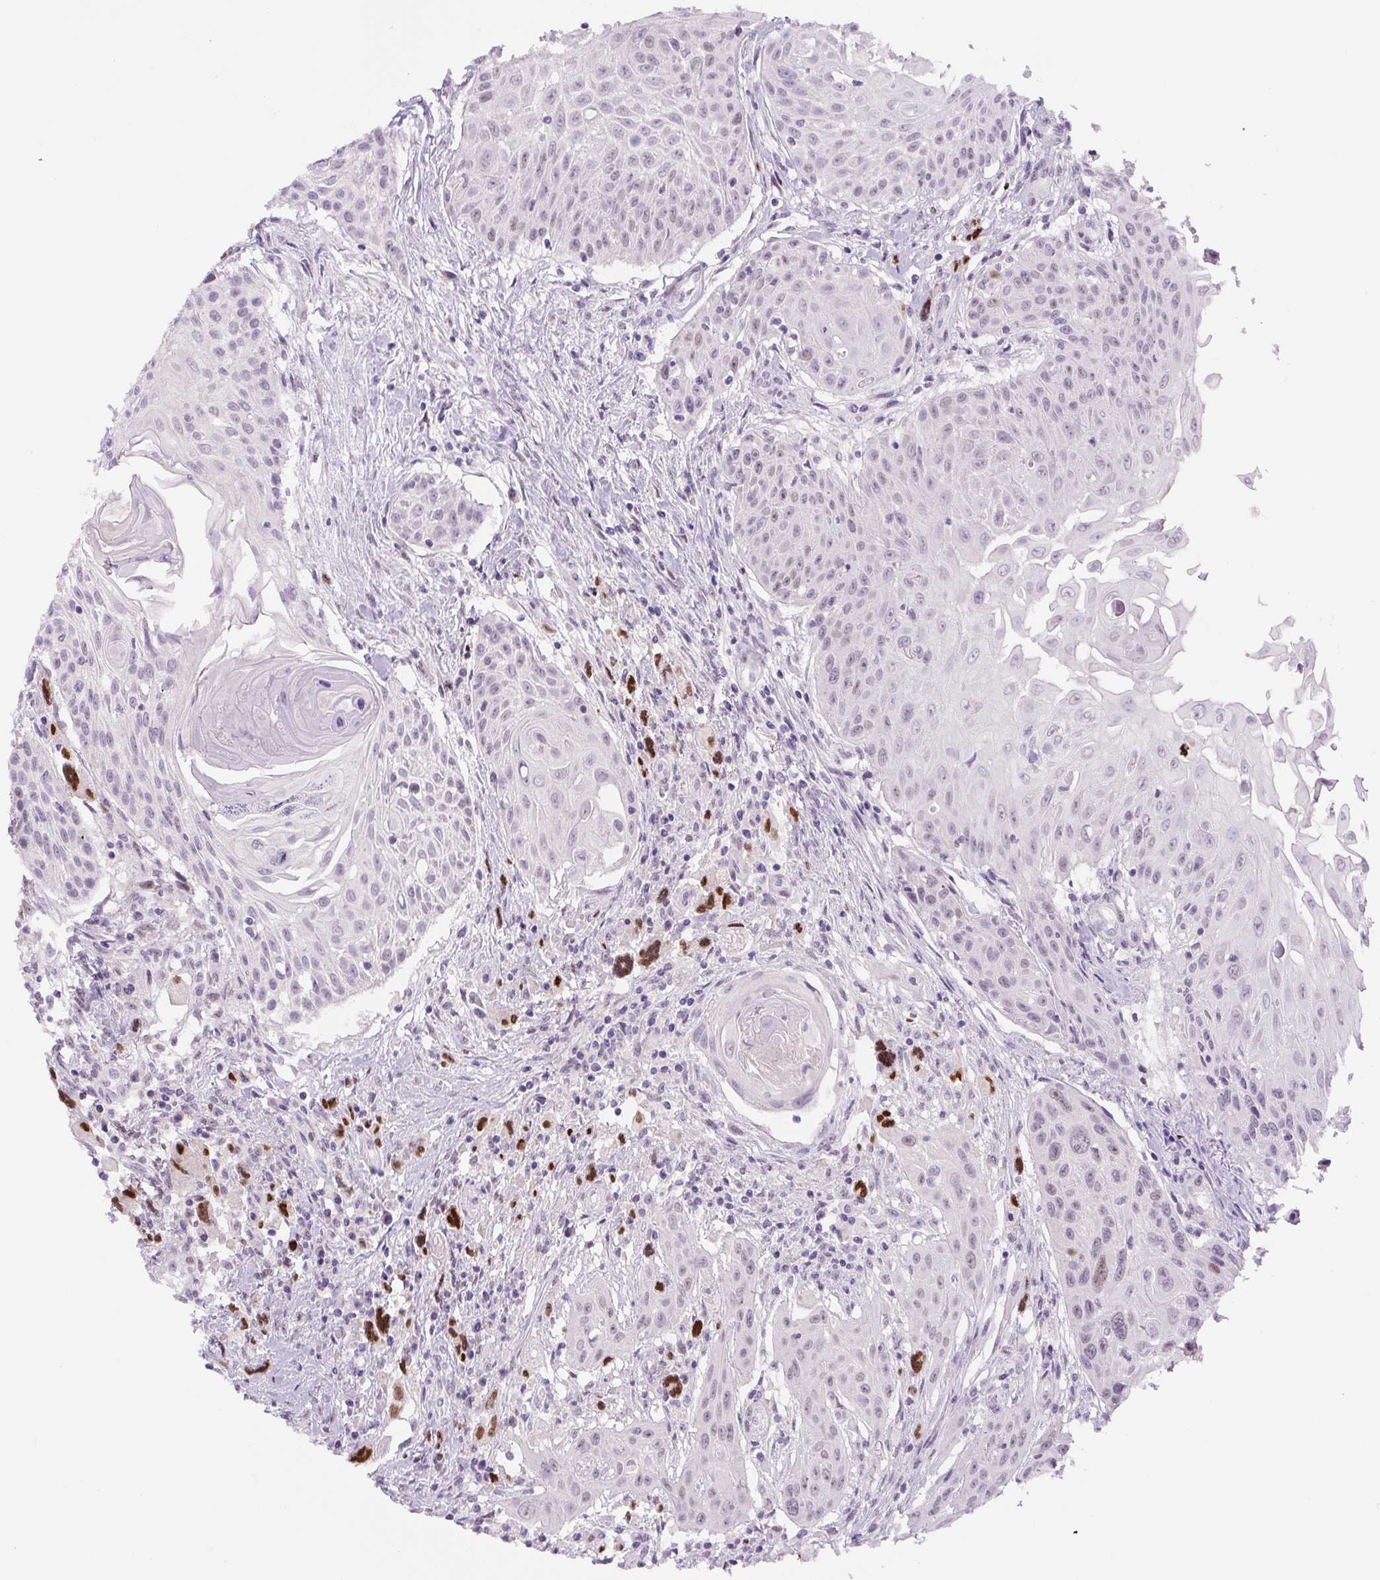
{"staining": {"intensity": "weak", "quantity": "<25%", "location": "nuclear"}, "tissue": "head and neck cancer", "cell_type": "Tumor cells", "image_type": "cancer", "snomed": [{"axis": "morphology", "description": "Squamous cell carcinoma, NOS"}, {"axis": "topography", "description": "Lymph node"}, {"axis": "topography", "description": "Salivary gland"}, {"axis": "topography", "description": "Head-Neck"}], "caption": "This is a histopathology image of IHC staining of head and neck cancer, which shows no positivity in tumor cells.", "gene": "SIX1", "patient": {"sex": "female", "age": 74}}